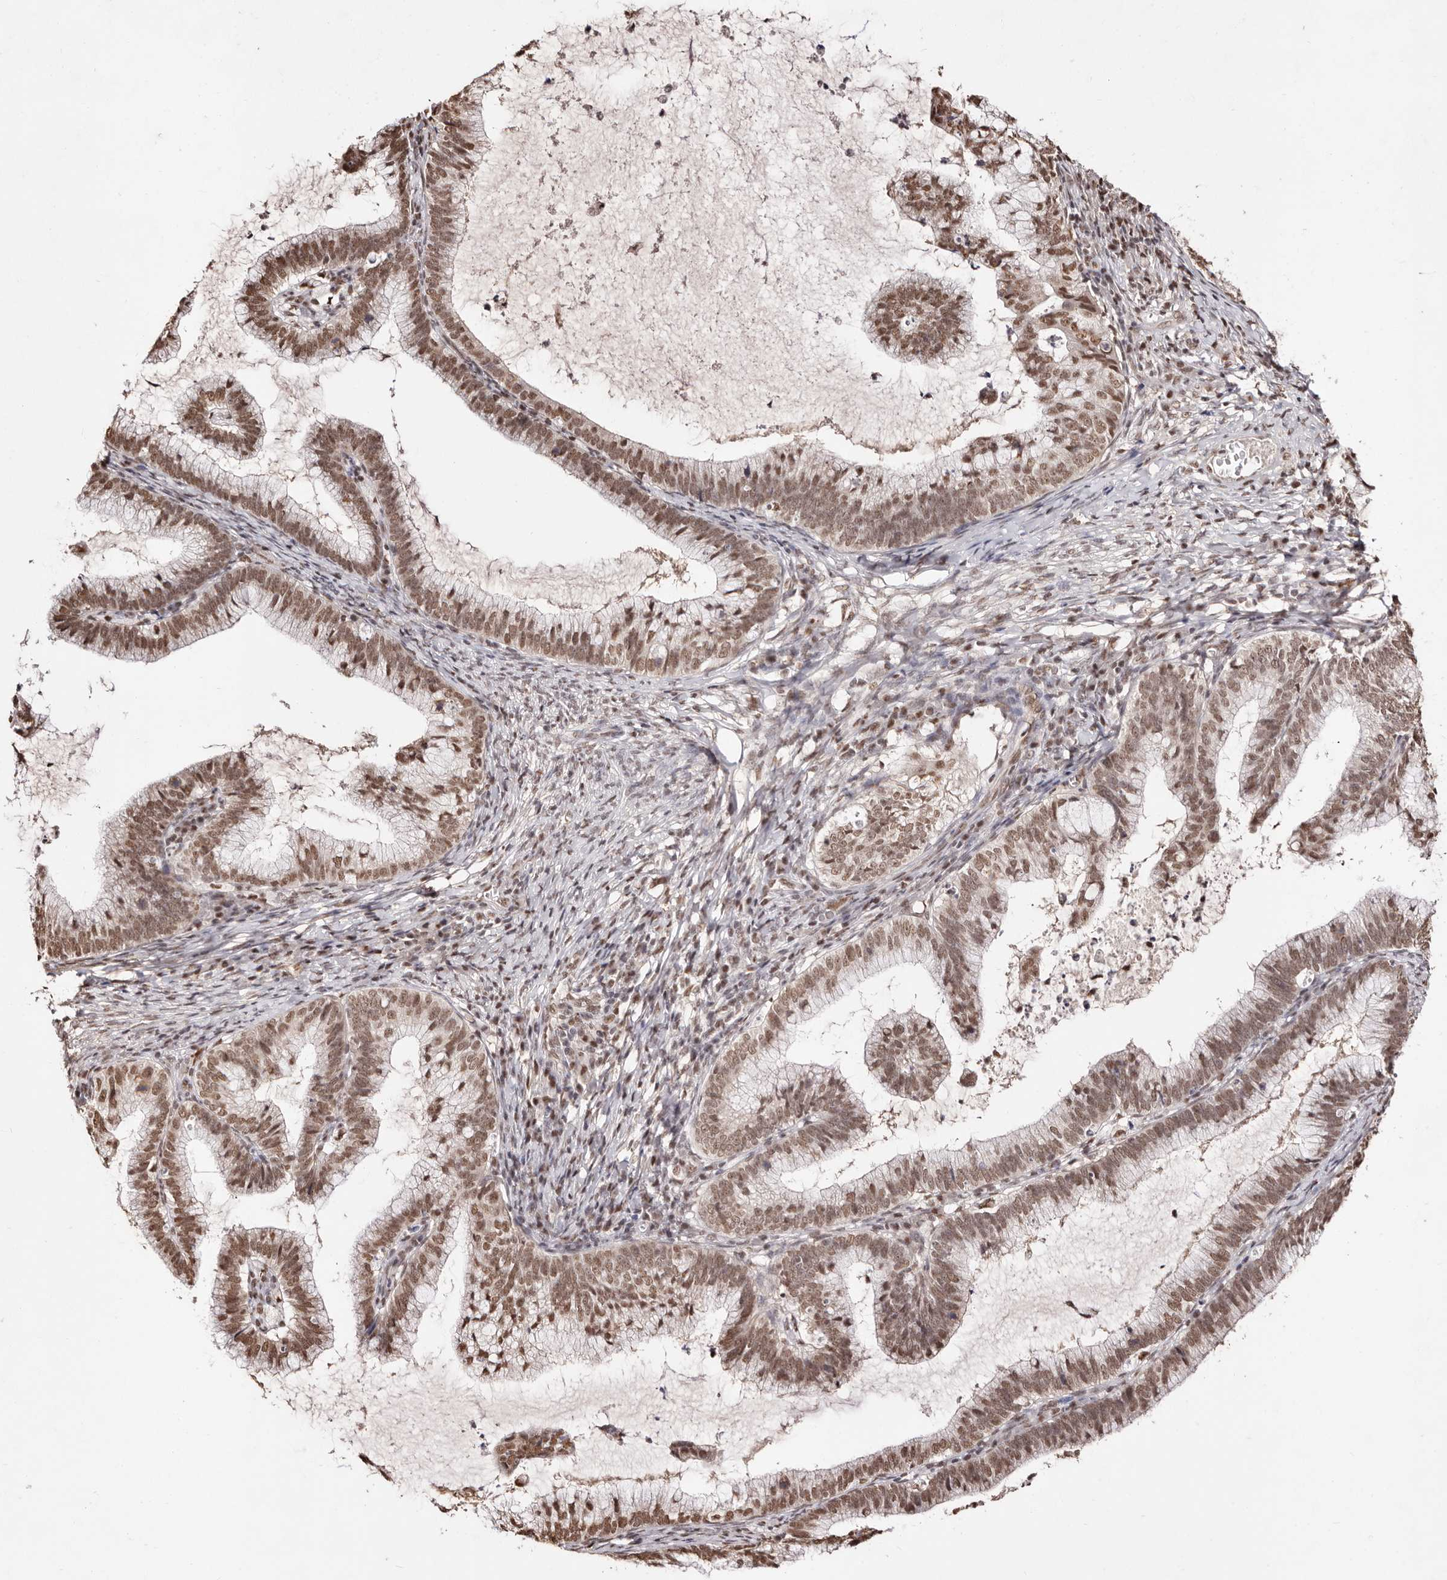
{"staining": {"intensity": "moderate", "quantity": ">75%", "location": "nuclear"}, "tissue": "cervical cancer", "cell_type": "Tumor cells", "image_type": "cancer", "snomed": [{"axis": "morphology", "description": "Adenocarcinoma, NOS"}, {"axis": "topography", "description": "Cervix"}], "caption": "Cervical cancer tissue reveals moderate nuclear staining in about >75% of tumor cells", "gene": "BICRAL", "patient": {"sex": "female", "age": 36}}